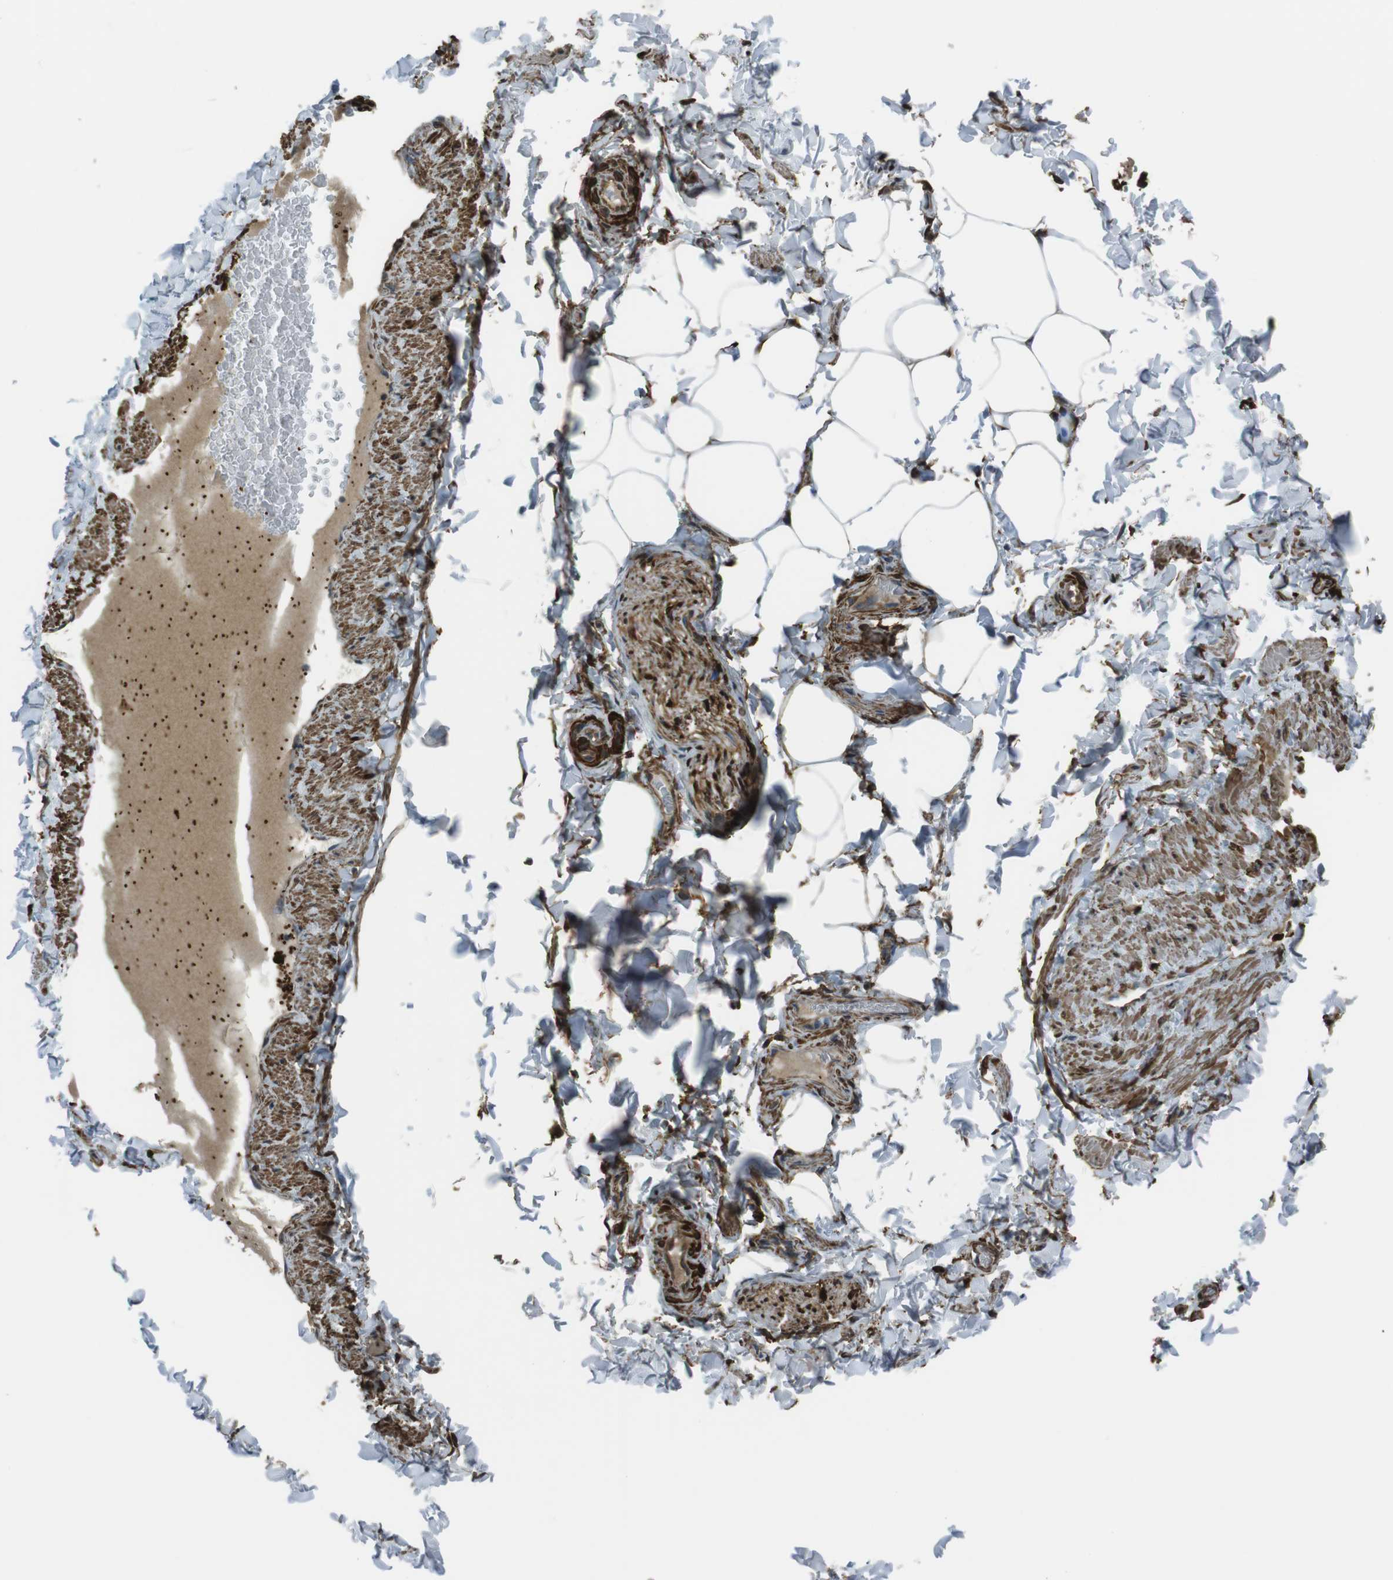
{"staining": {"intensity": "moderate", "quantity": "25%-75%", "location": "cytoplasmic/membranous"}, "tissue": "adipose tissue", "cell_type": "Adipocytes", "image_type": "normal", "snomed": [{"axis": "morphology", "description": "Normal tissue, NOS"}, {"axis": "topography", "description": "Vascular tissue"}], "caption": "This micrograph shows normal adipose tissue stained with immunohistochemistry (IHC) to label a protein in brown. The cytoplasmic/membranous of adipocytes show moderate positivity for the protein. Nuclei are counter-stained blue.", "gene": "SFT2D1", "patient": {"sex": "male", "age": 41}}